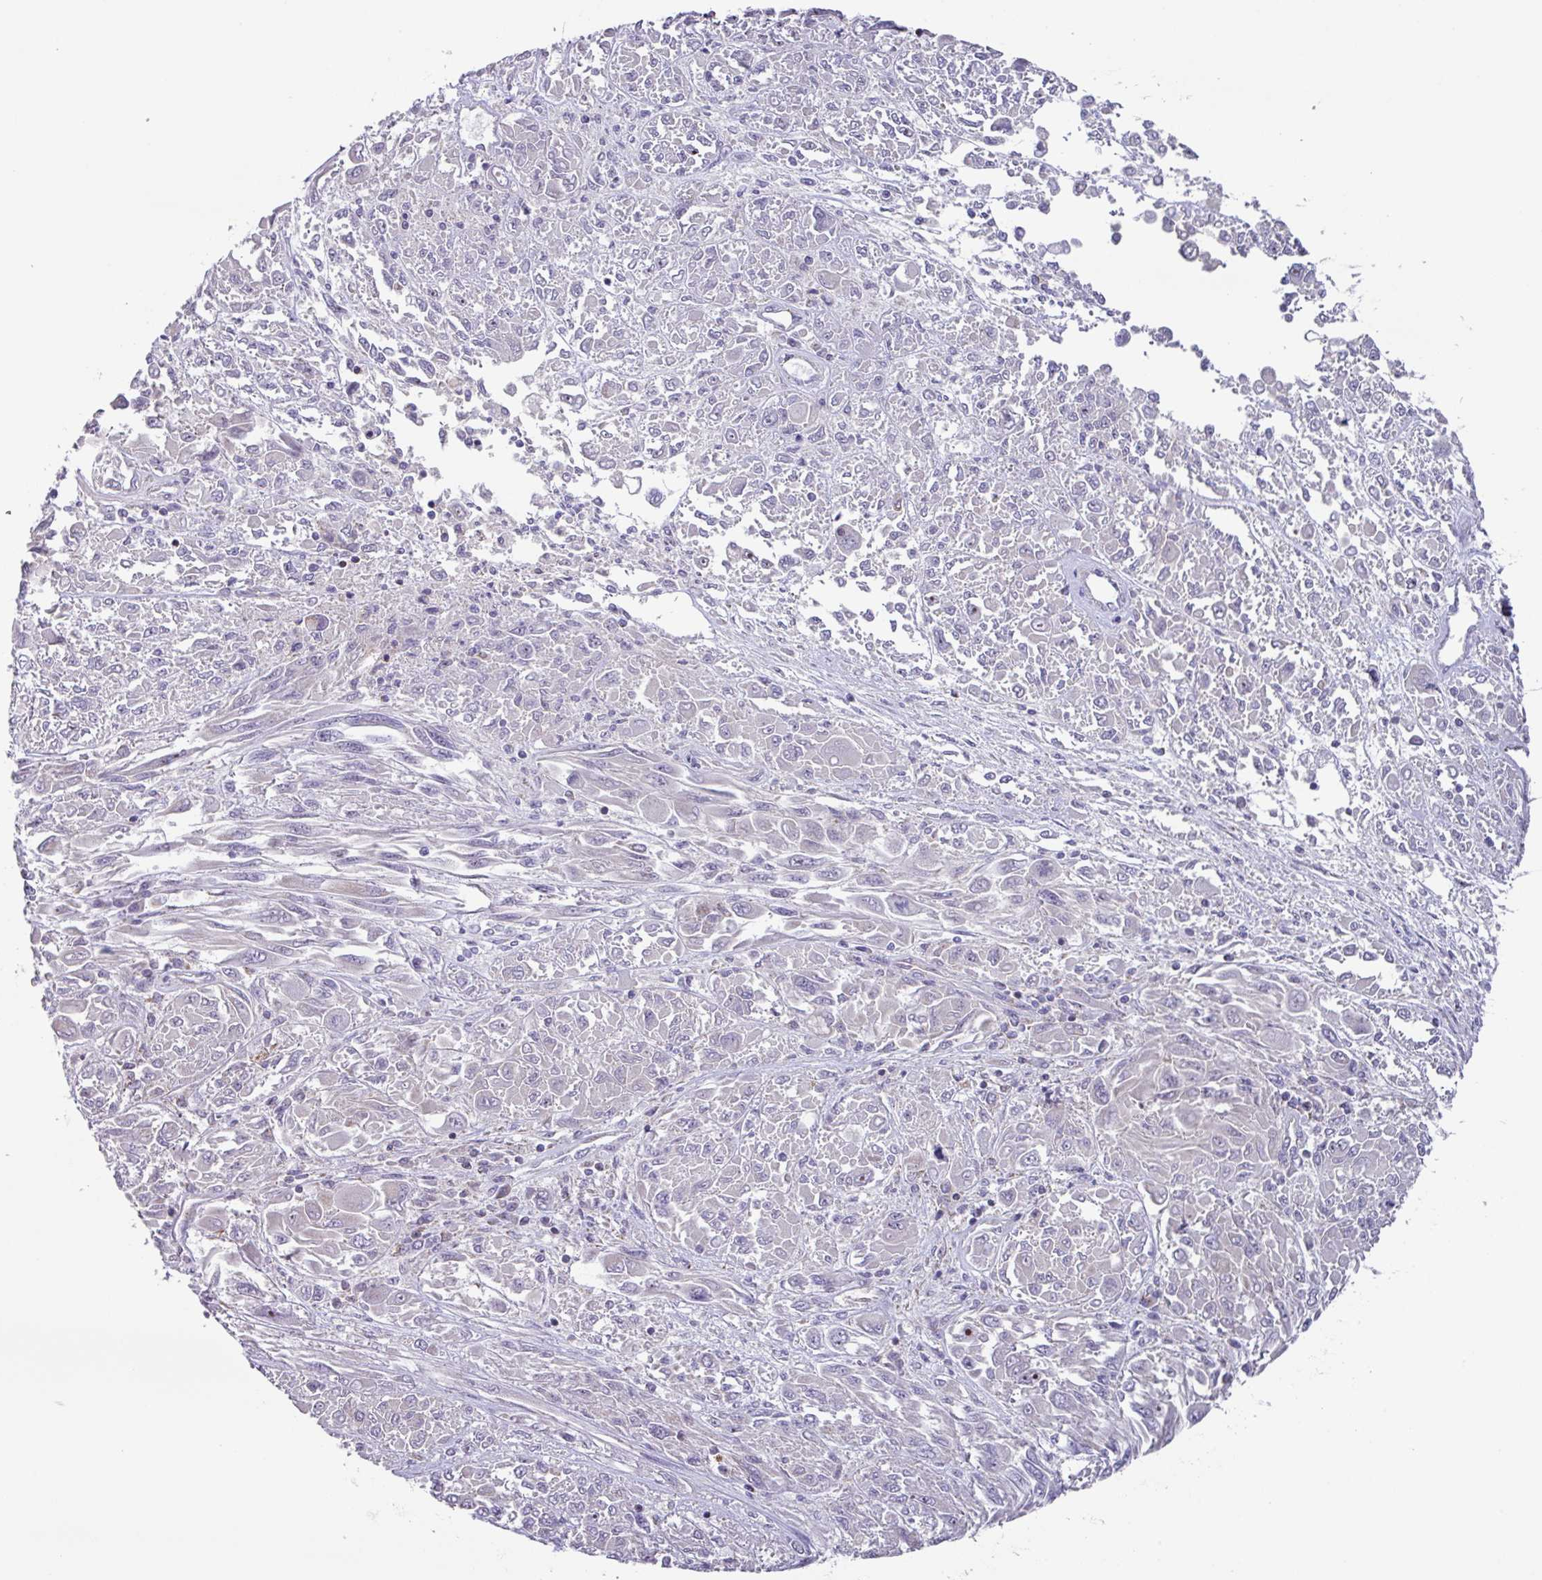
{"staining": {"intensity": "negative", "quantity": "none", "location": "none"}, "tissue": "melanoma", "cell_type": "Tumor cells", "image_type": "cancer", "snomed": [{"axis": "morphology", "description": "Malignant melanoma, NOS"}, {"axis": "topography", "description": "Skin"}], "caption": "High magnification brightfield microscopy of malignant melanoma stained with DAB (3,3'-diaminobenzidine) (brown) and counterstained with hematoxylin (blue): tumor cells show no significant expression.", "gene": "MT-ND4", "patient": {"sex": "female", "age": 91}}